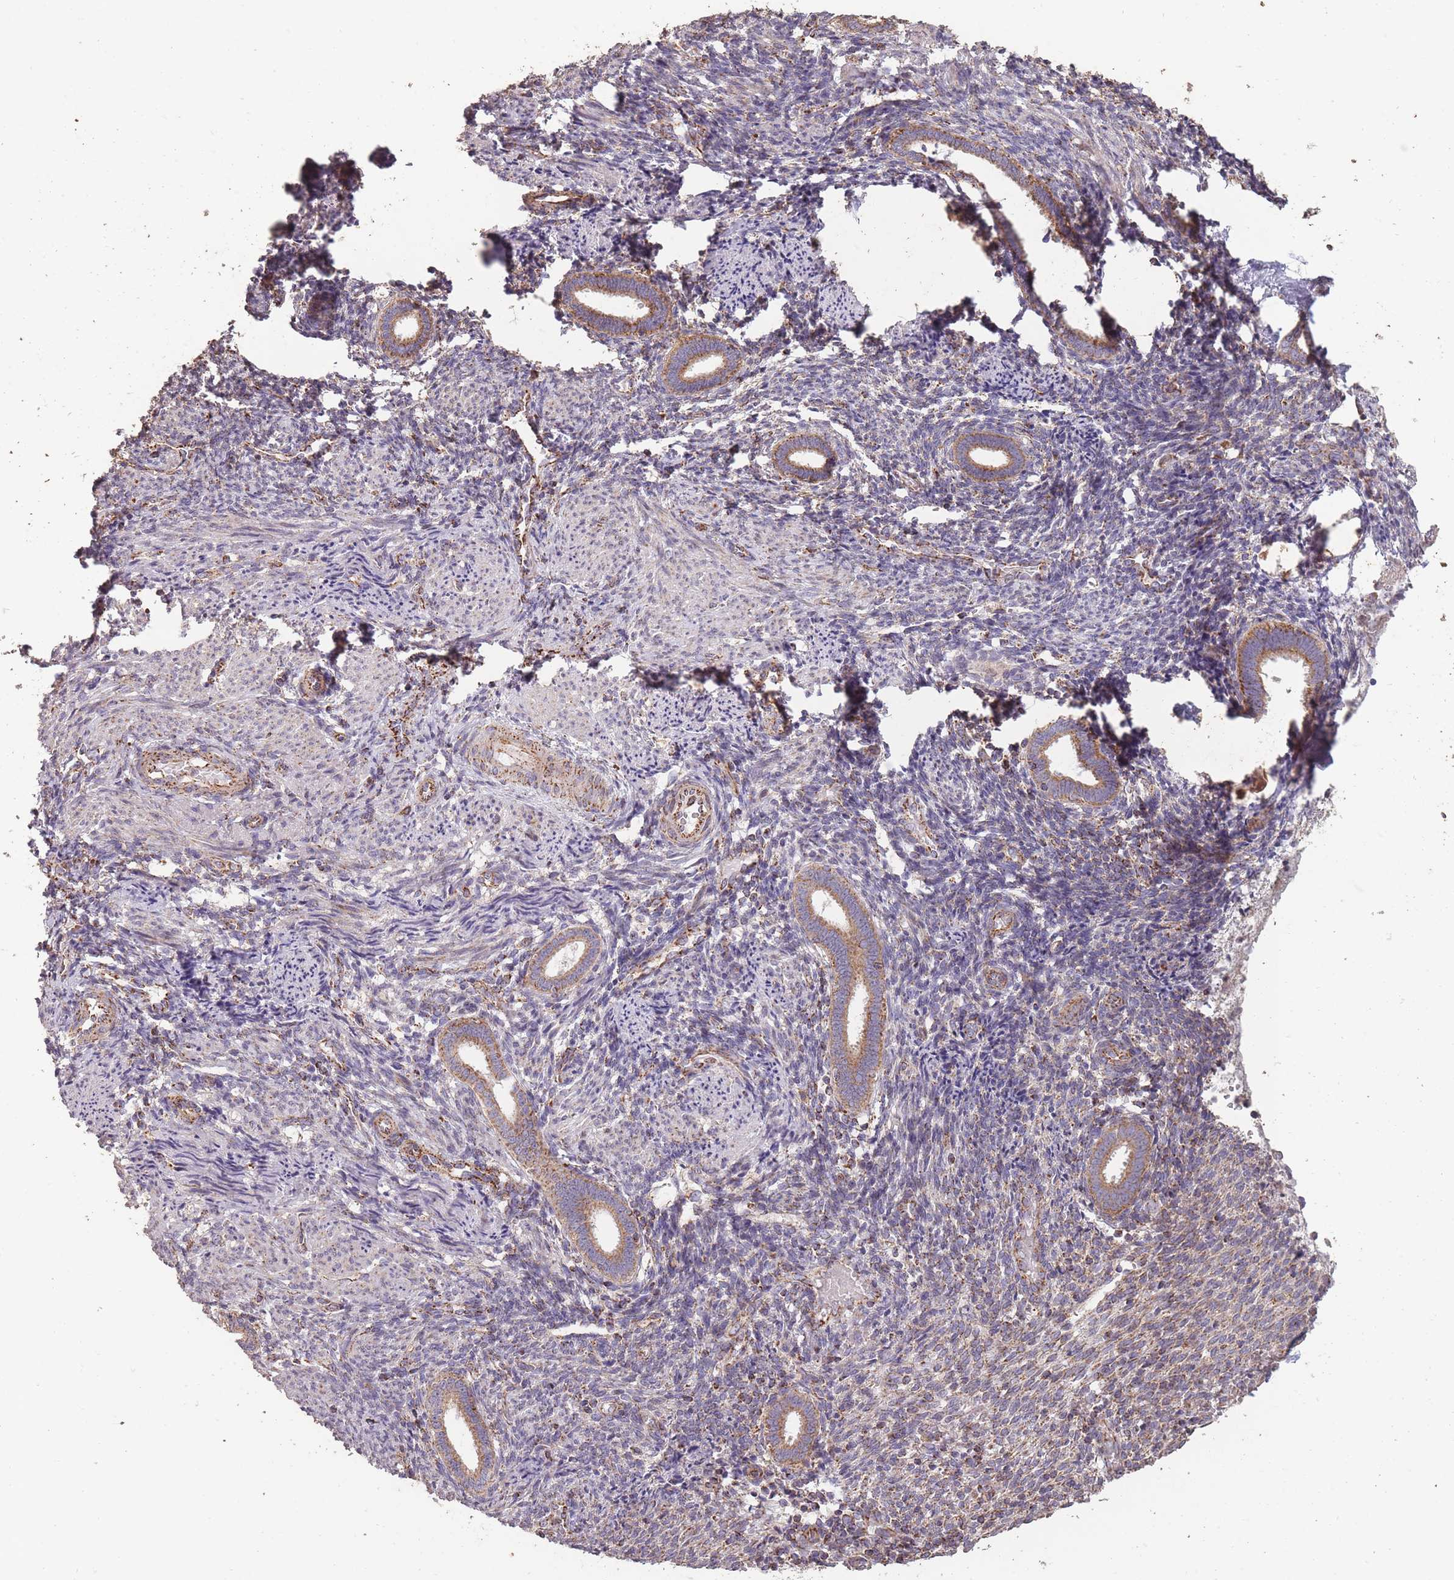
{"staining": {"intensity": "moderate", "quantity": "<25%", "location": "cytoplasmic/membranous"}, "tissue": "endometrium", "cell_type": "Cells in endometrial stroma", "image_type": "normal", "snomed": [{"axis": "morphology", "description": "Normal tissue, NOS"}, {"axis": "topography", "description": "Endometrium"}], "caption": "A brown stain shows moderate cytoplasmic/membranous positivity of a protein in cells in endometrial stroma of benign endometrium.", "gene": "CNOT8", "patient": {"sex": "female", "age": 32}}